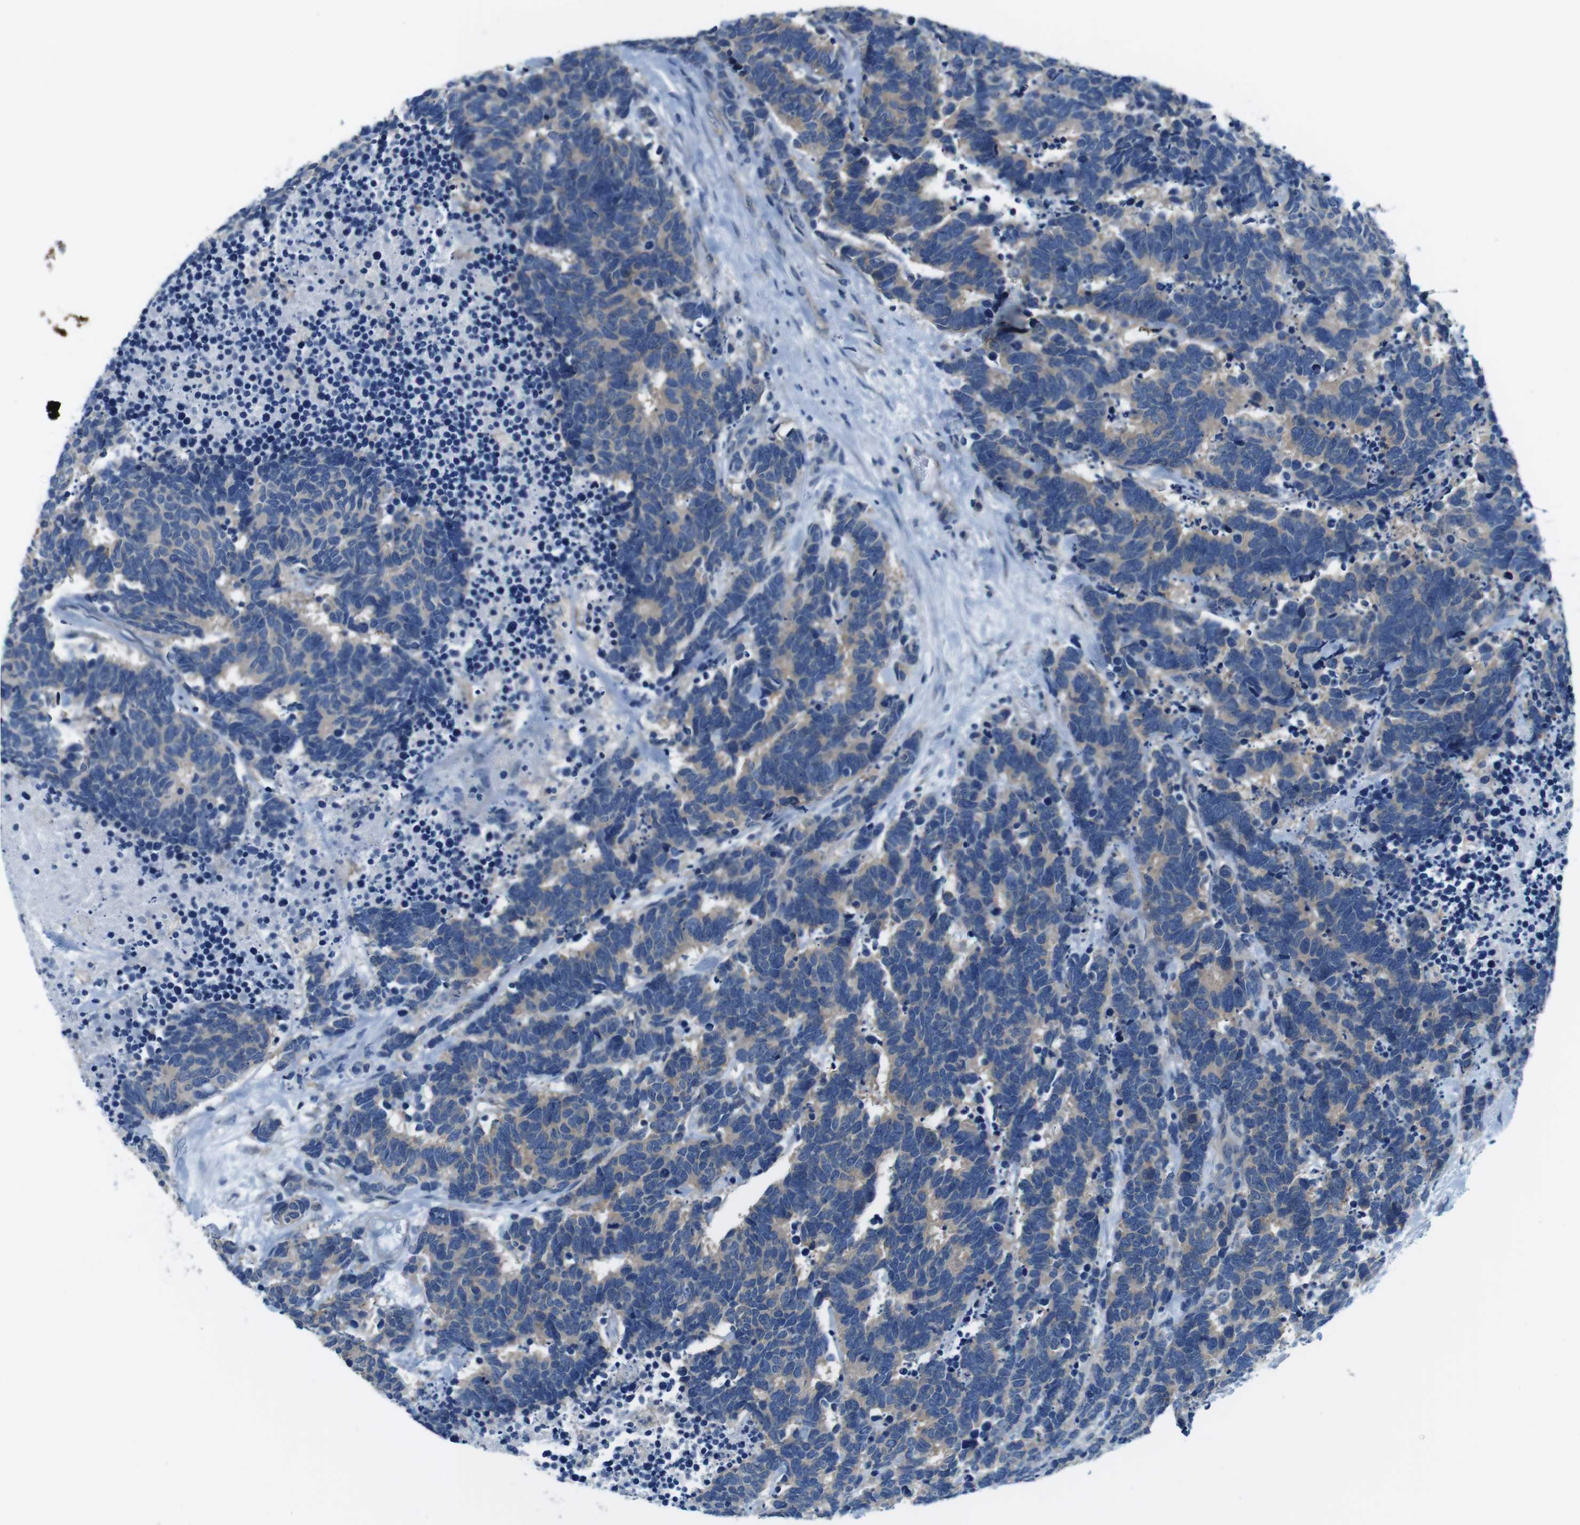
{"staining": {"intensity": "weak", "quantity": ">75%", "location": "cytoplasmic/membranous"}, "tissue": "carcinoid", "cell_type": "Tumor cells", "image_type": "cancer", "snomed": [{"axis": "morphology", "description": "Carcinoma, NOS"}, {"axis": "morphology", "description": "Carcinoid, malignant, NOS"}, {"axis": "topography", "description": "Urinary bladder"}], "caption": "Carcinoid stained for a protein exhibits weak cytoplasmic/membranous positivity in tumor cells.", "gene": "DENND4C", "patient": {"sex": "male", "age": 57}}